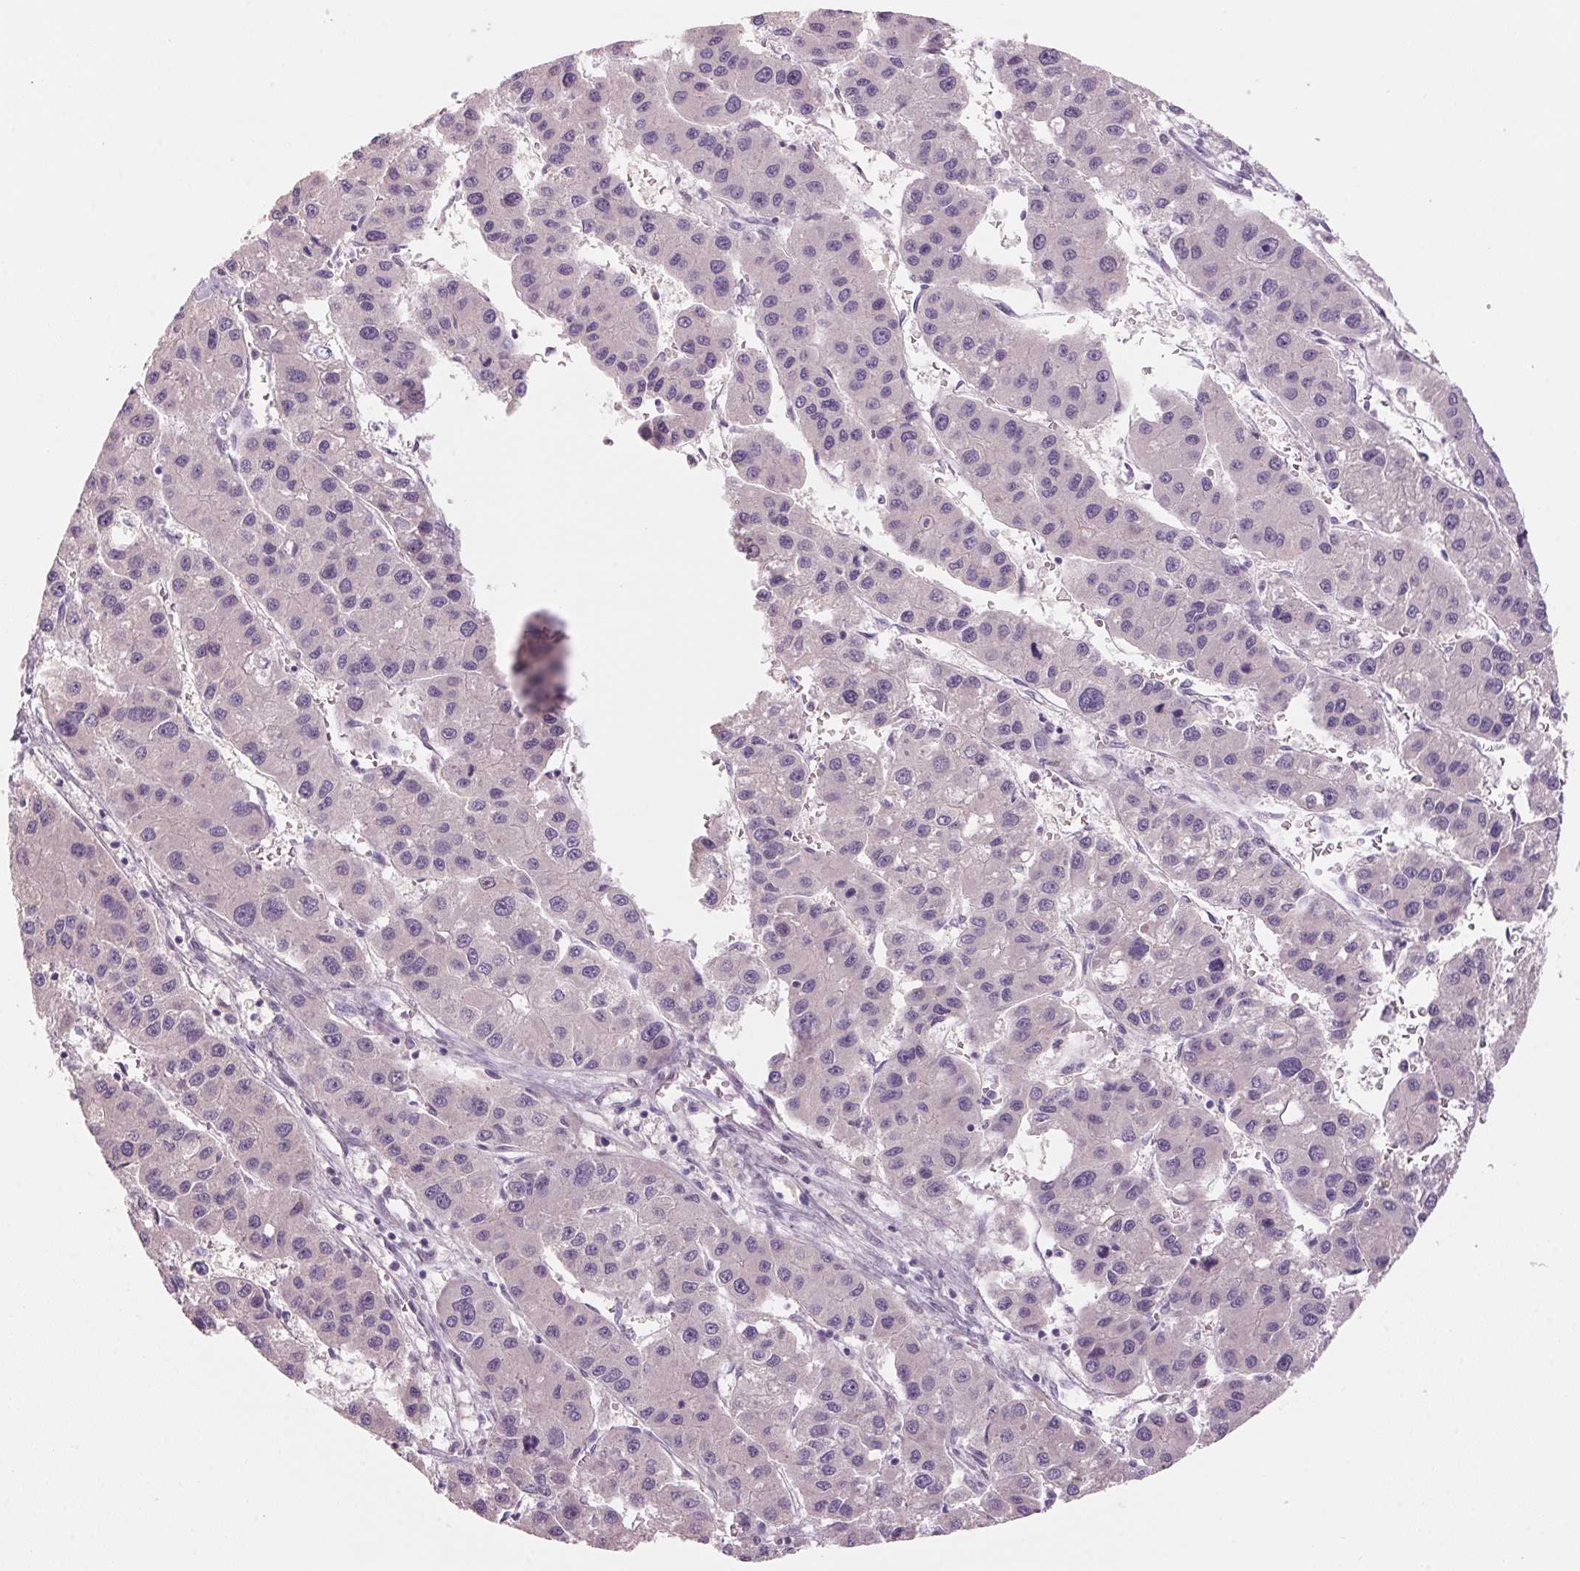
{"staining": {"intensity": "negative", "quantity": "none", "location": "none"}, "tissue": "liver cancer", "cell_type": "Tumor cells", "image_type": "cancer", "snomed": [{"axis": "morphology", "description": "Carcinoma, Hepatocellular, NOS"}, {"axis": "topography", "description": "Liver"}], "caption": "Photomicrograph shows no protein positivity in tumor cells of liver cancer (hepatocellular carcinoma) tissue.", "gene": "ADAM20", "patient": {"sex": "male", "age": 73}}